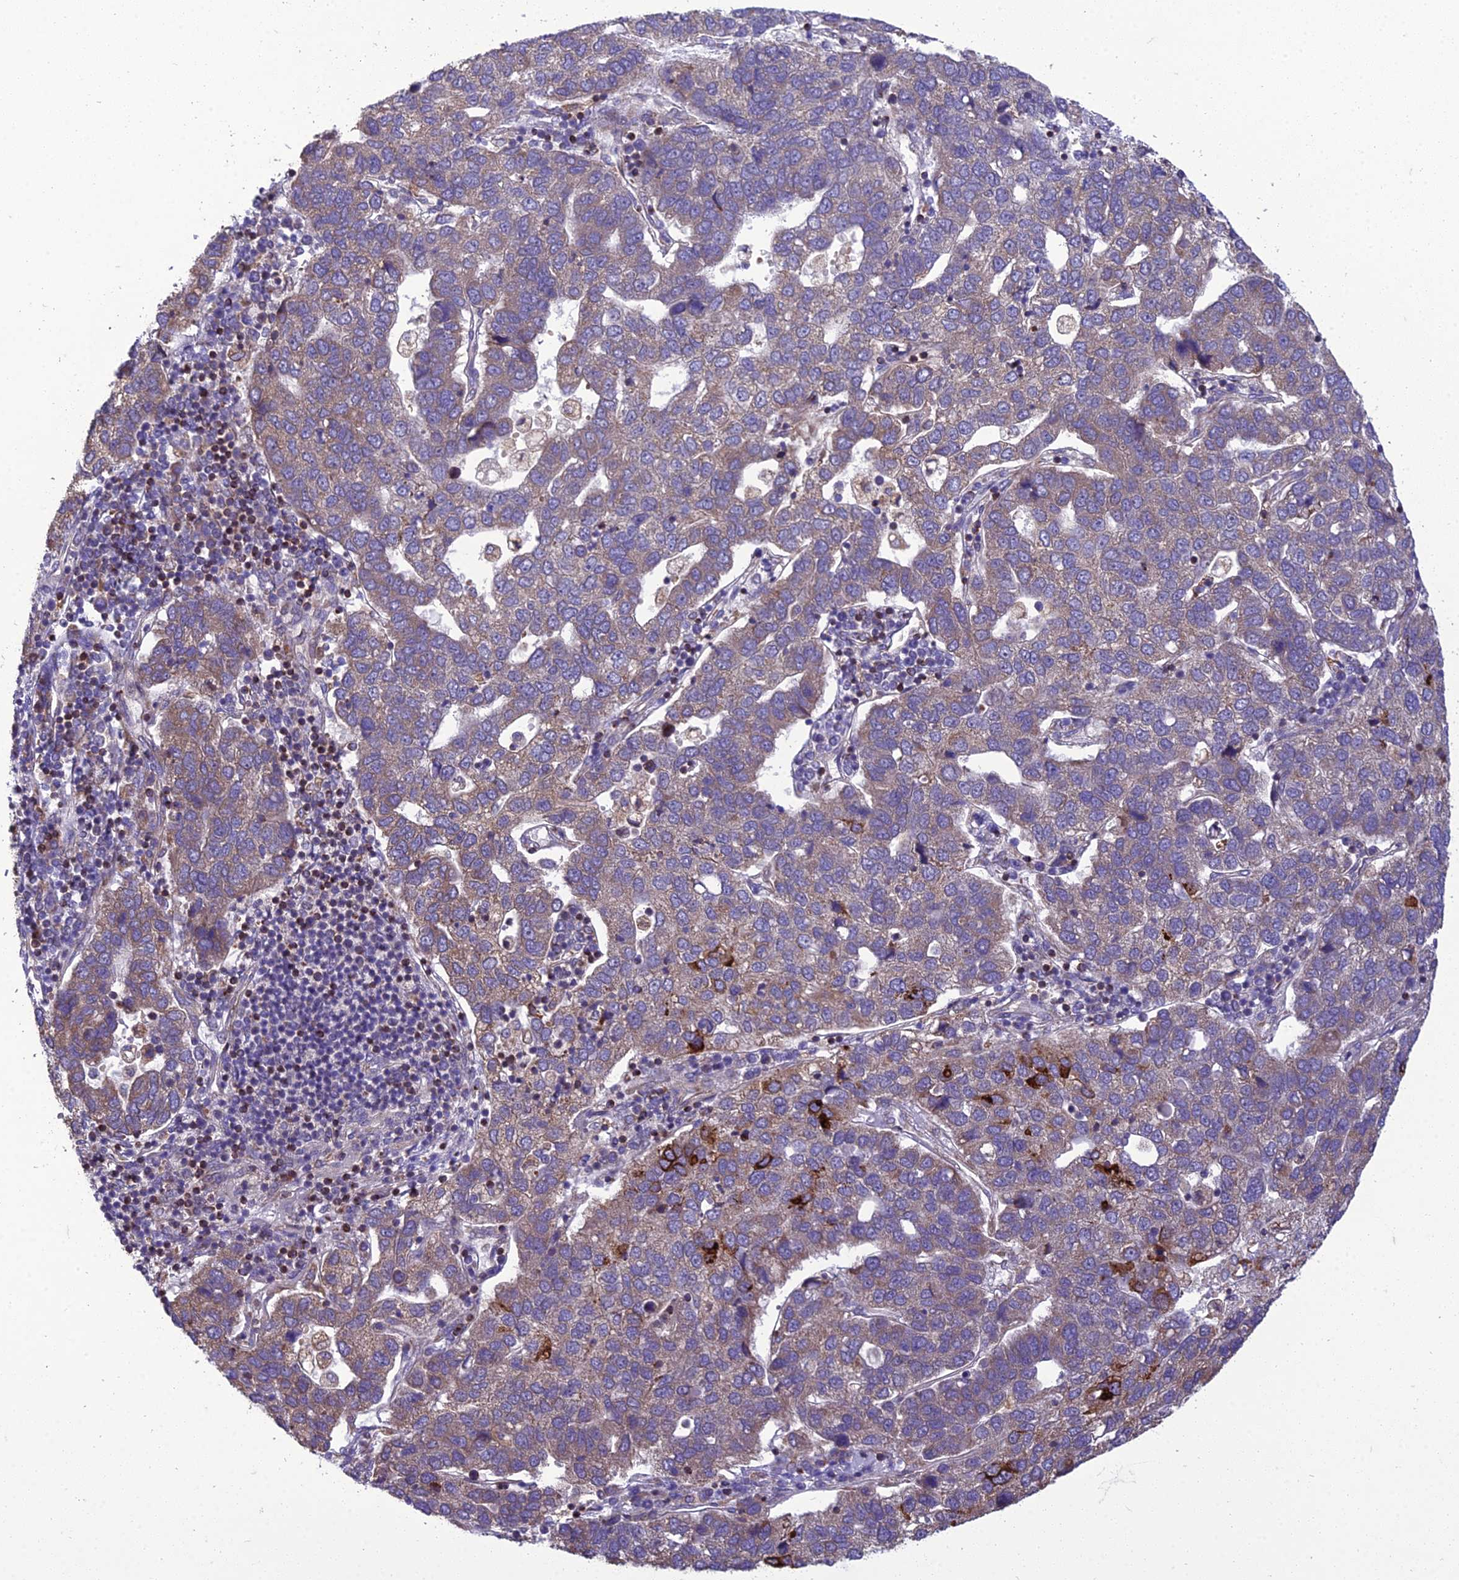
{"staining": {"intensity": "strong", "quantity": "<25%", "location": "cytoplasmic/membranous"}, "tissue": "pancreatic cancer", "cell_type": "Tumor cells", "image_type": "cancer", "snomed": [{"axis": "morphology", "description": "Adenocarcinoma, NOS"}, {"axis": "topography", "description": "Pancreas"}], "caption": "Protein analysis of pancreatic cancer tissue shows strong cytoplasmic/membranous positivity in about <25% of tumor cells.", "gene": "GIMAP1", "patient": {"sex": "female", "age": 61}}